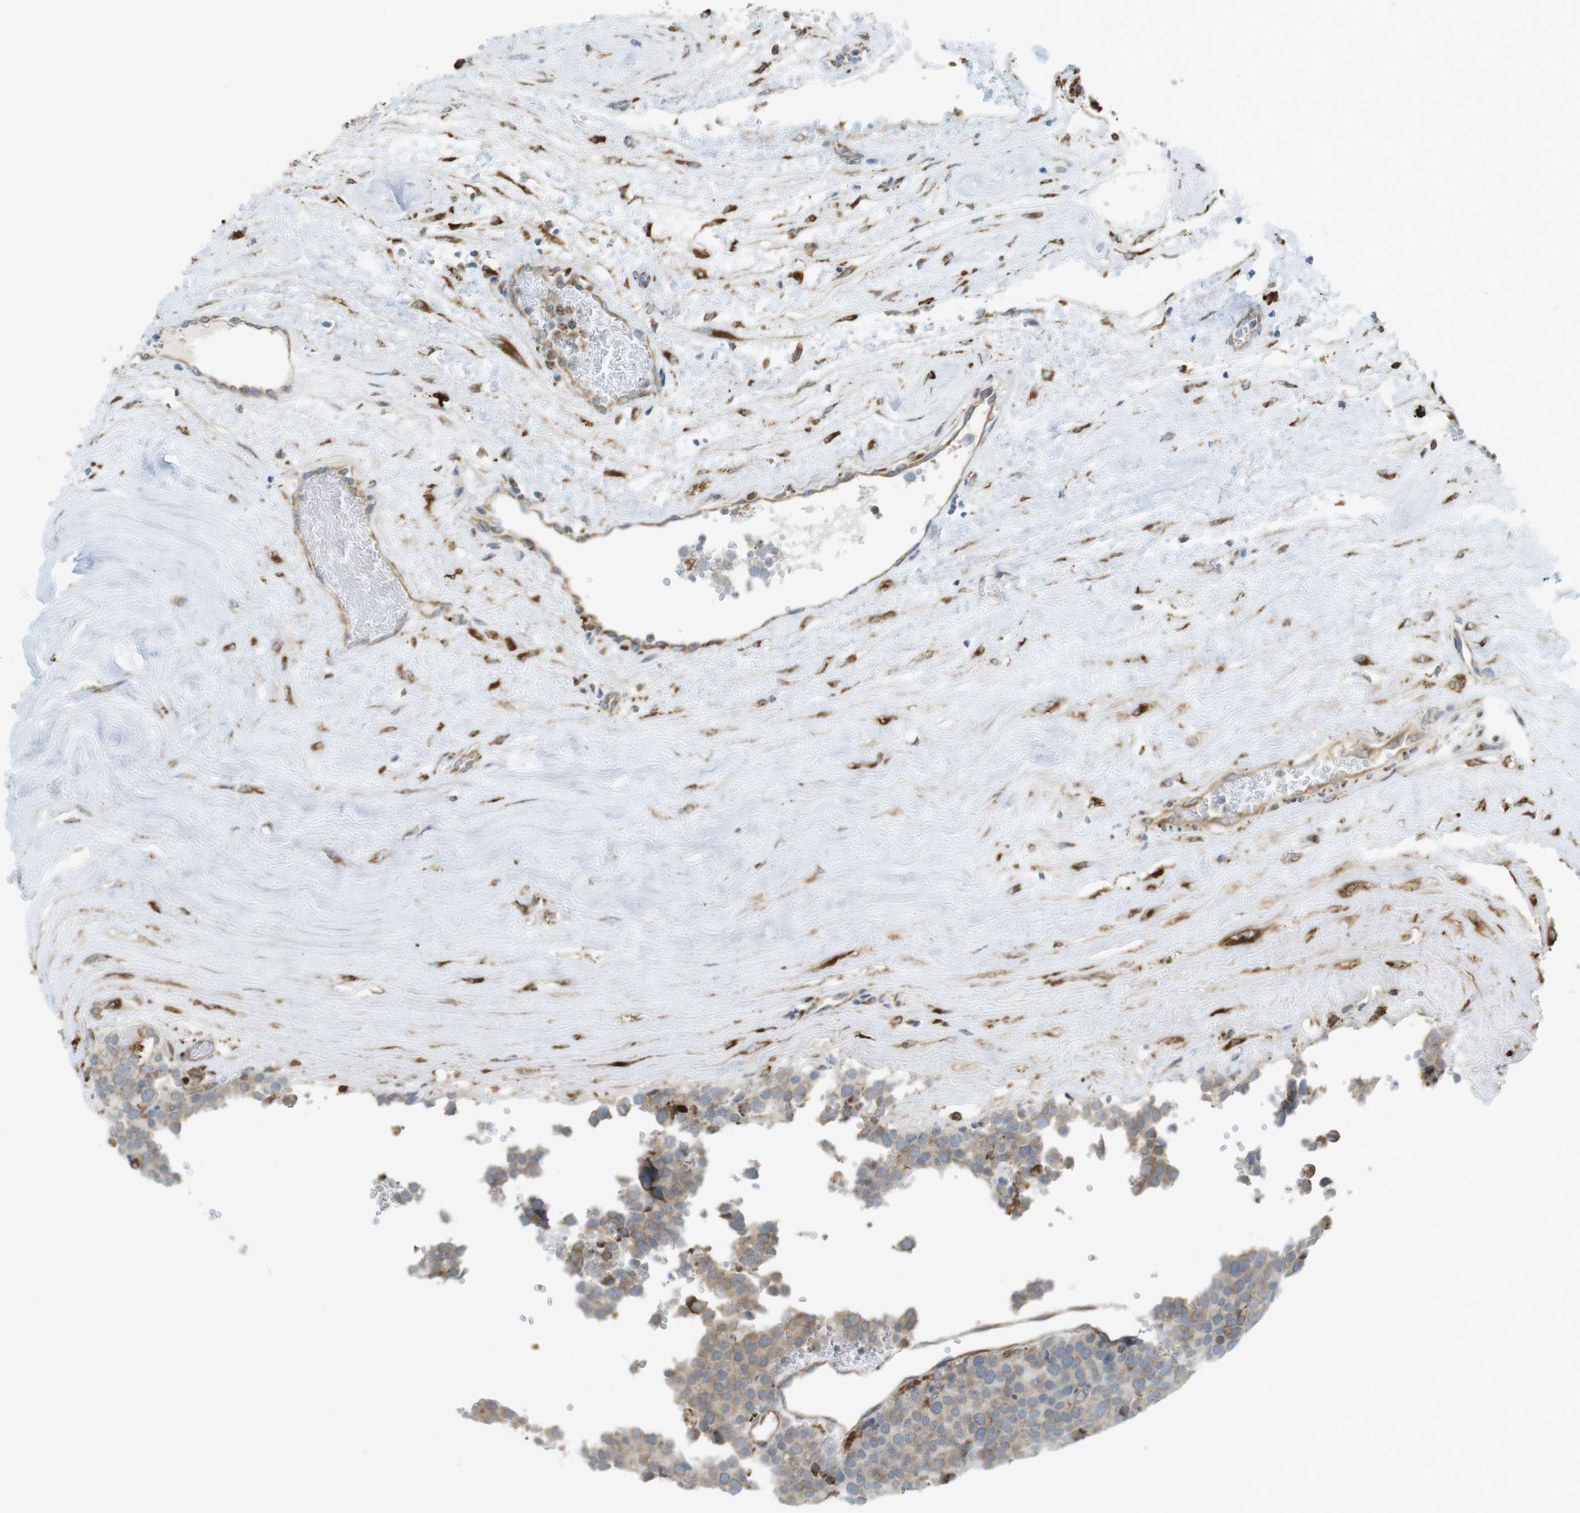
{"staining": {"intensity": "moderate", "quantity": "<25%", "location": "cytoplasmic/membranous"}, "tissue": "testis cancer", "cell_type": "Tumor cells", "image_type": "cancer", "snomed": [{"axis": "morphology", "description": "Normal tissue, NOS"}, {"axis": "morphology", "description": "Seminoma, NOS"}, {"axis": "topography", "description": "Testis"}], "caption": "Moderate cytoplasmic/membranous positivity for a protein is present in about <25% of tumor cells of seminoma (testis) using IHC.", "gene": "MBOAT2", "patient": {"sex": "male", "age": 71}}